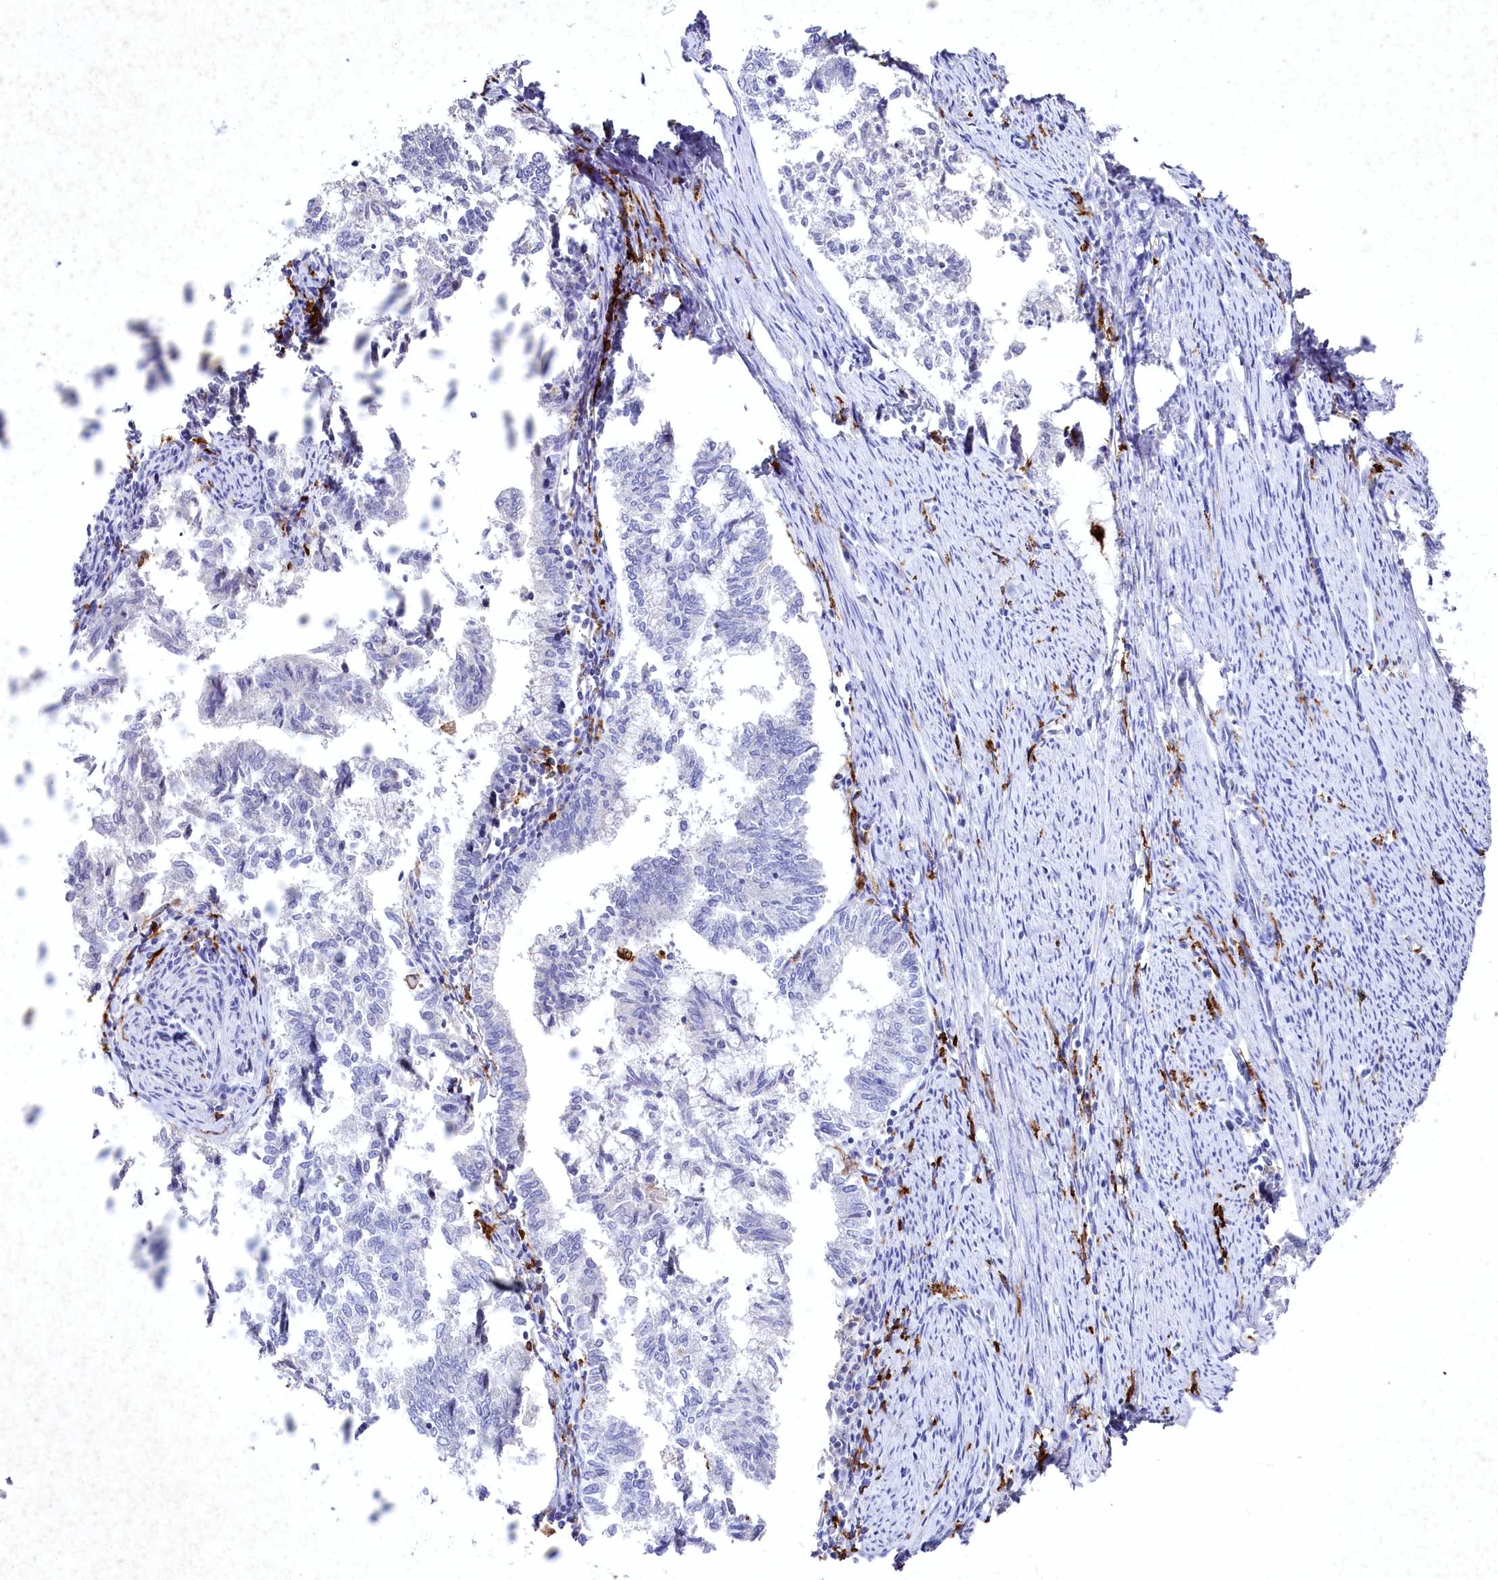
{"staining": {"intensity": "negative", "quantity": "none", "location": "none"}, "tissue": "endometrial cancer", "cell_type": "Tumor cells", "image_type": "cancer", "snomed": [{"axis": "morphology", "description": "Adenocarcinoma, NOS"}, {"axis": "topography", "description": "Endometrium"}], "caption": "A high-resolution photomicrograph shows IHC staining of endometrial adenocarcinoma, which displays no significant positivity in tumor cells. The staining is performed using DAB brown chromogen with nuclei counter-stained in using hematoxylin.", "gene": "CLEC4M", "patient": {"sex": "female", "age": 79}}